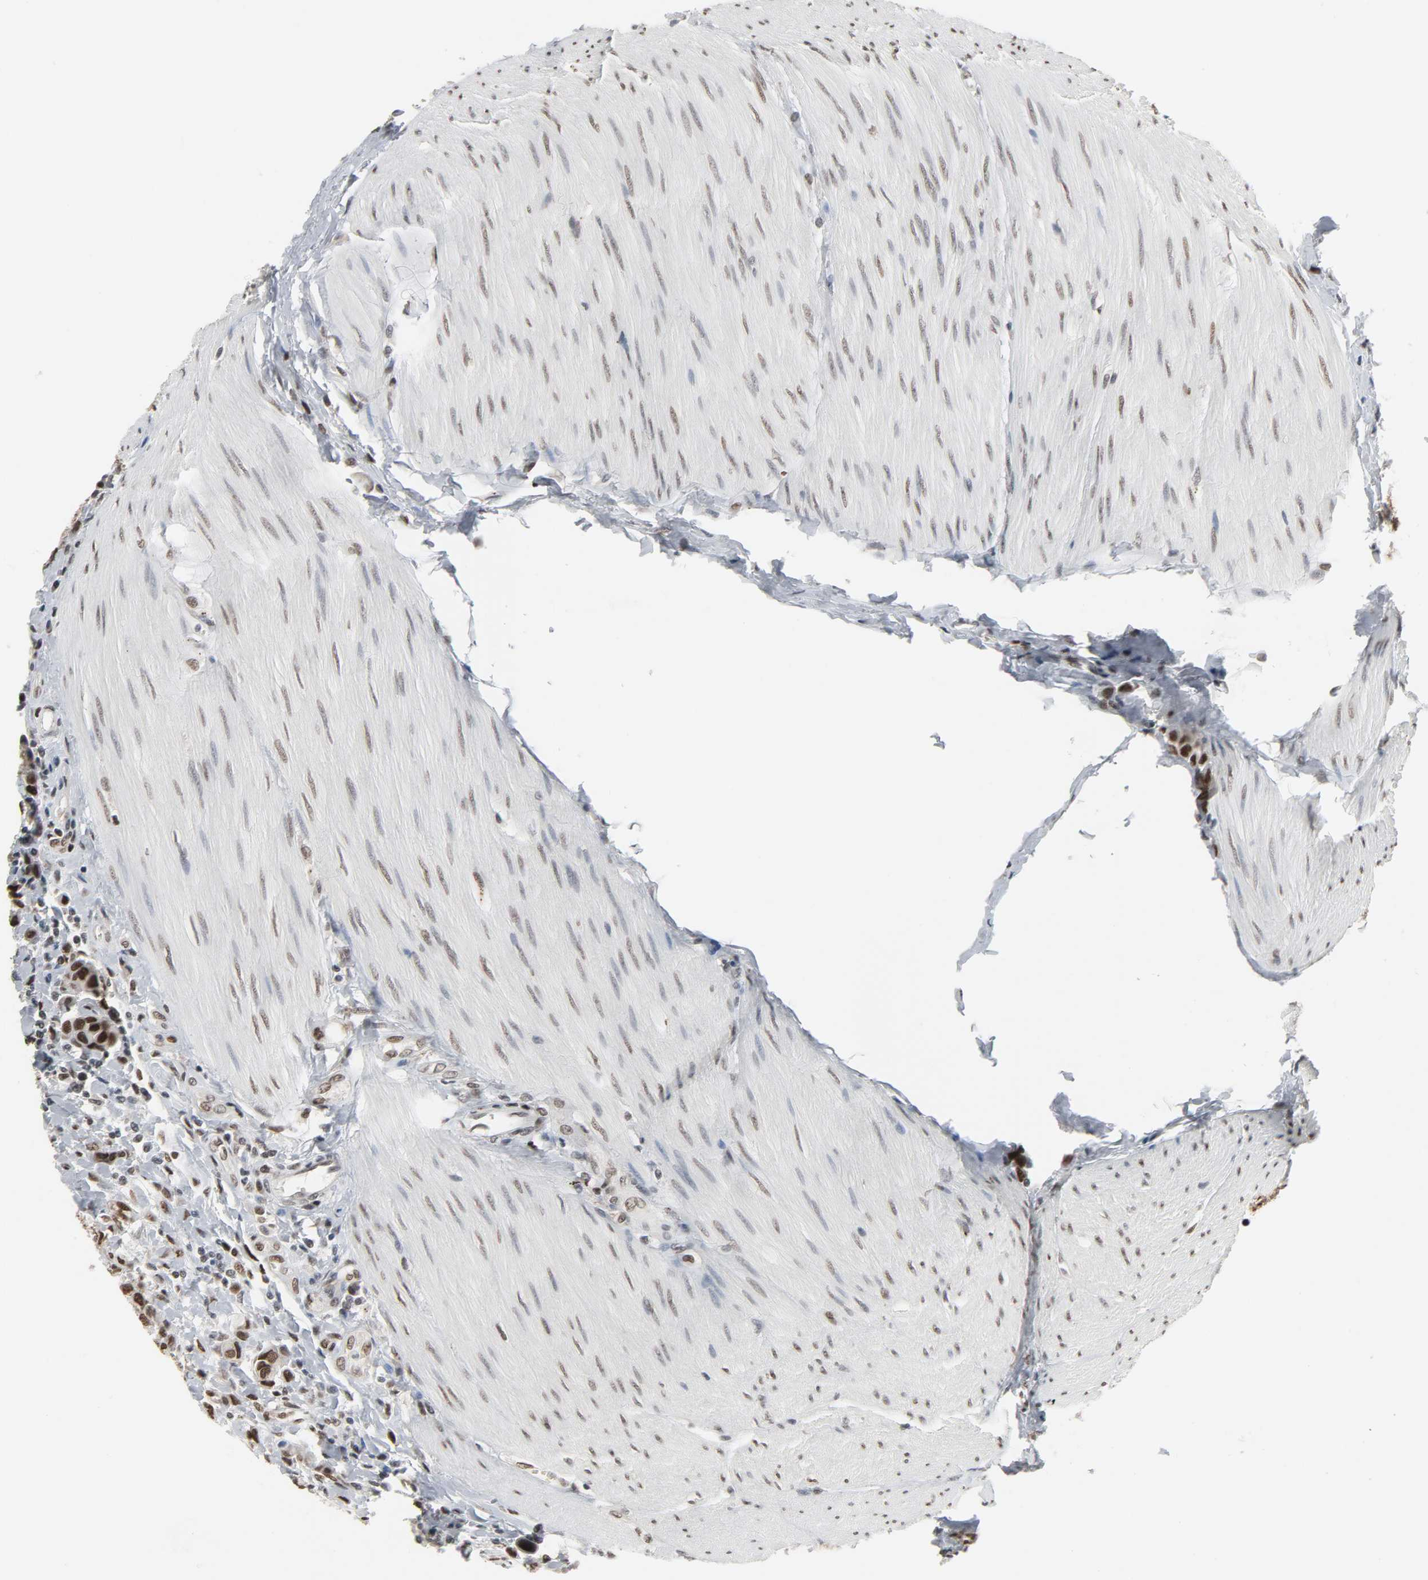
{"staining": {"intensity": "moderate", "quantity": ">75%", "location": "nuclear"}, "tissue": "urothelial cancer", "cell_type": "Tumor cells", "image_type": "cancer", "snomed": [{"axis": "morphology", "description": "Urothelial carcinoma, High grade"}, {"axis": "topography", "description": "Urinary bladder"}], "caption": "A high-resolution histopathology image shows immunohistochemistry staining of urothelial cancer, which displays moderate nuclear positivity in approximately >75% of tumor cells. The protein is stained brown, and the nuclei are stained in blue (DAB IHC with brightfield microscopy, high magnification).", "gene": "DAZAP1", "patient": {"sex": "male", "age": 50}}